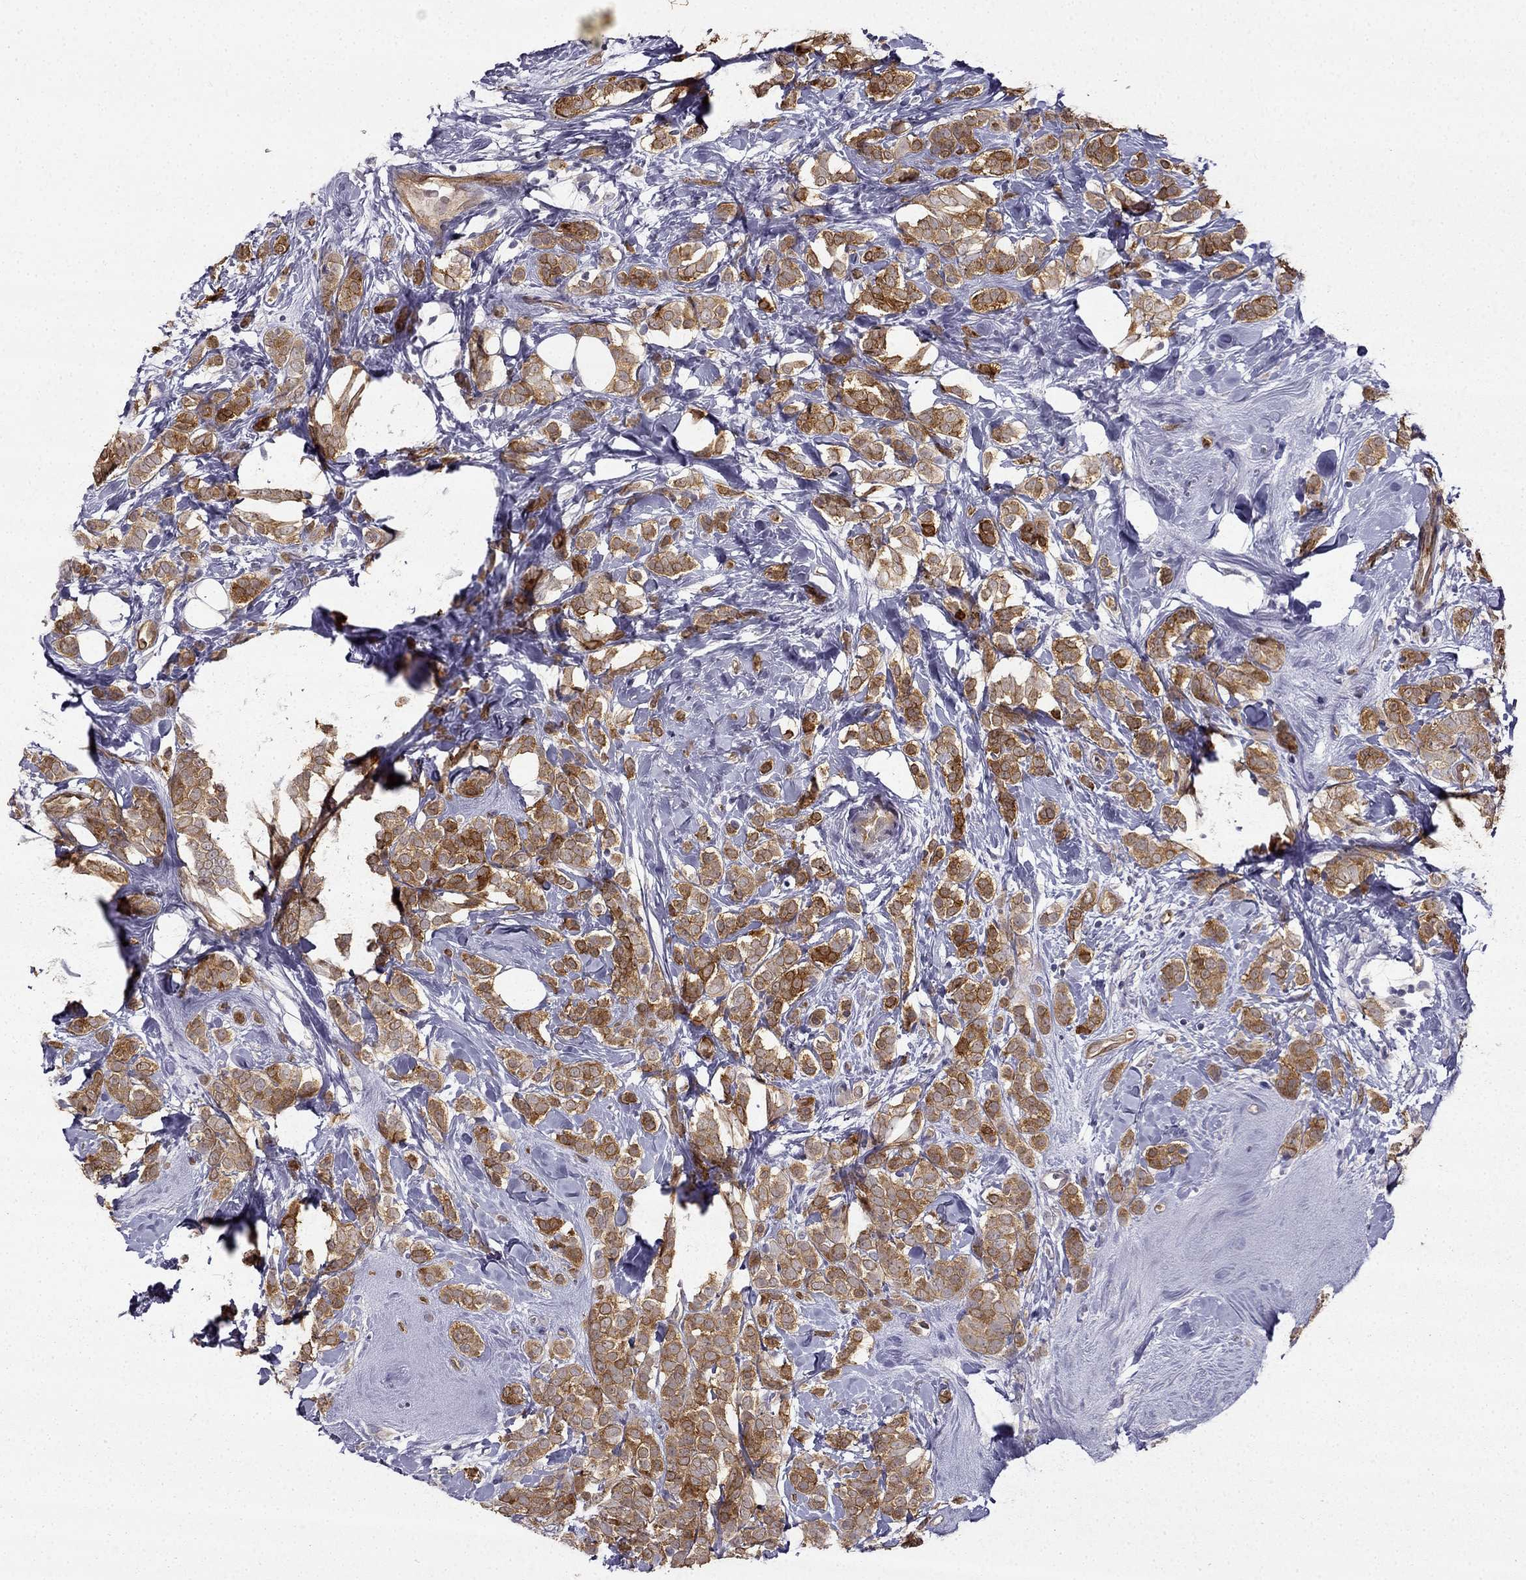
{"staining": {"intensity": "moderate", "quantity": ">75%", "location": "cytoplasmic/membranous"}, "tissue": "breast cancer", "cell_type": "Tumor cells", "image_type": "cancer", "snomed": [{"axis": "morphology", "description": "Lobular carcinoma"}, {"axis": "topography", "description": "Breast"}], "caption": "Immunohistochemical staining of human breast cancer demonstrates moderate cytoplasmic/membranous protein expression in about >75% of tumor cells. (DAB (3,3'-diaminobenzidine) = brown stain, brightfield microscopy at high magnification).", "gene": "NQO1", "patient": {"sex": "female", "age": 49}}